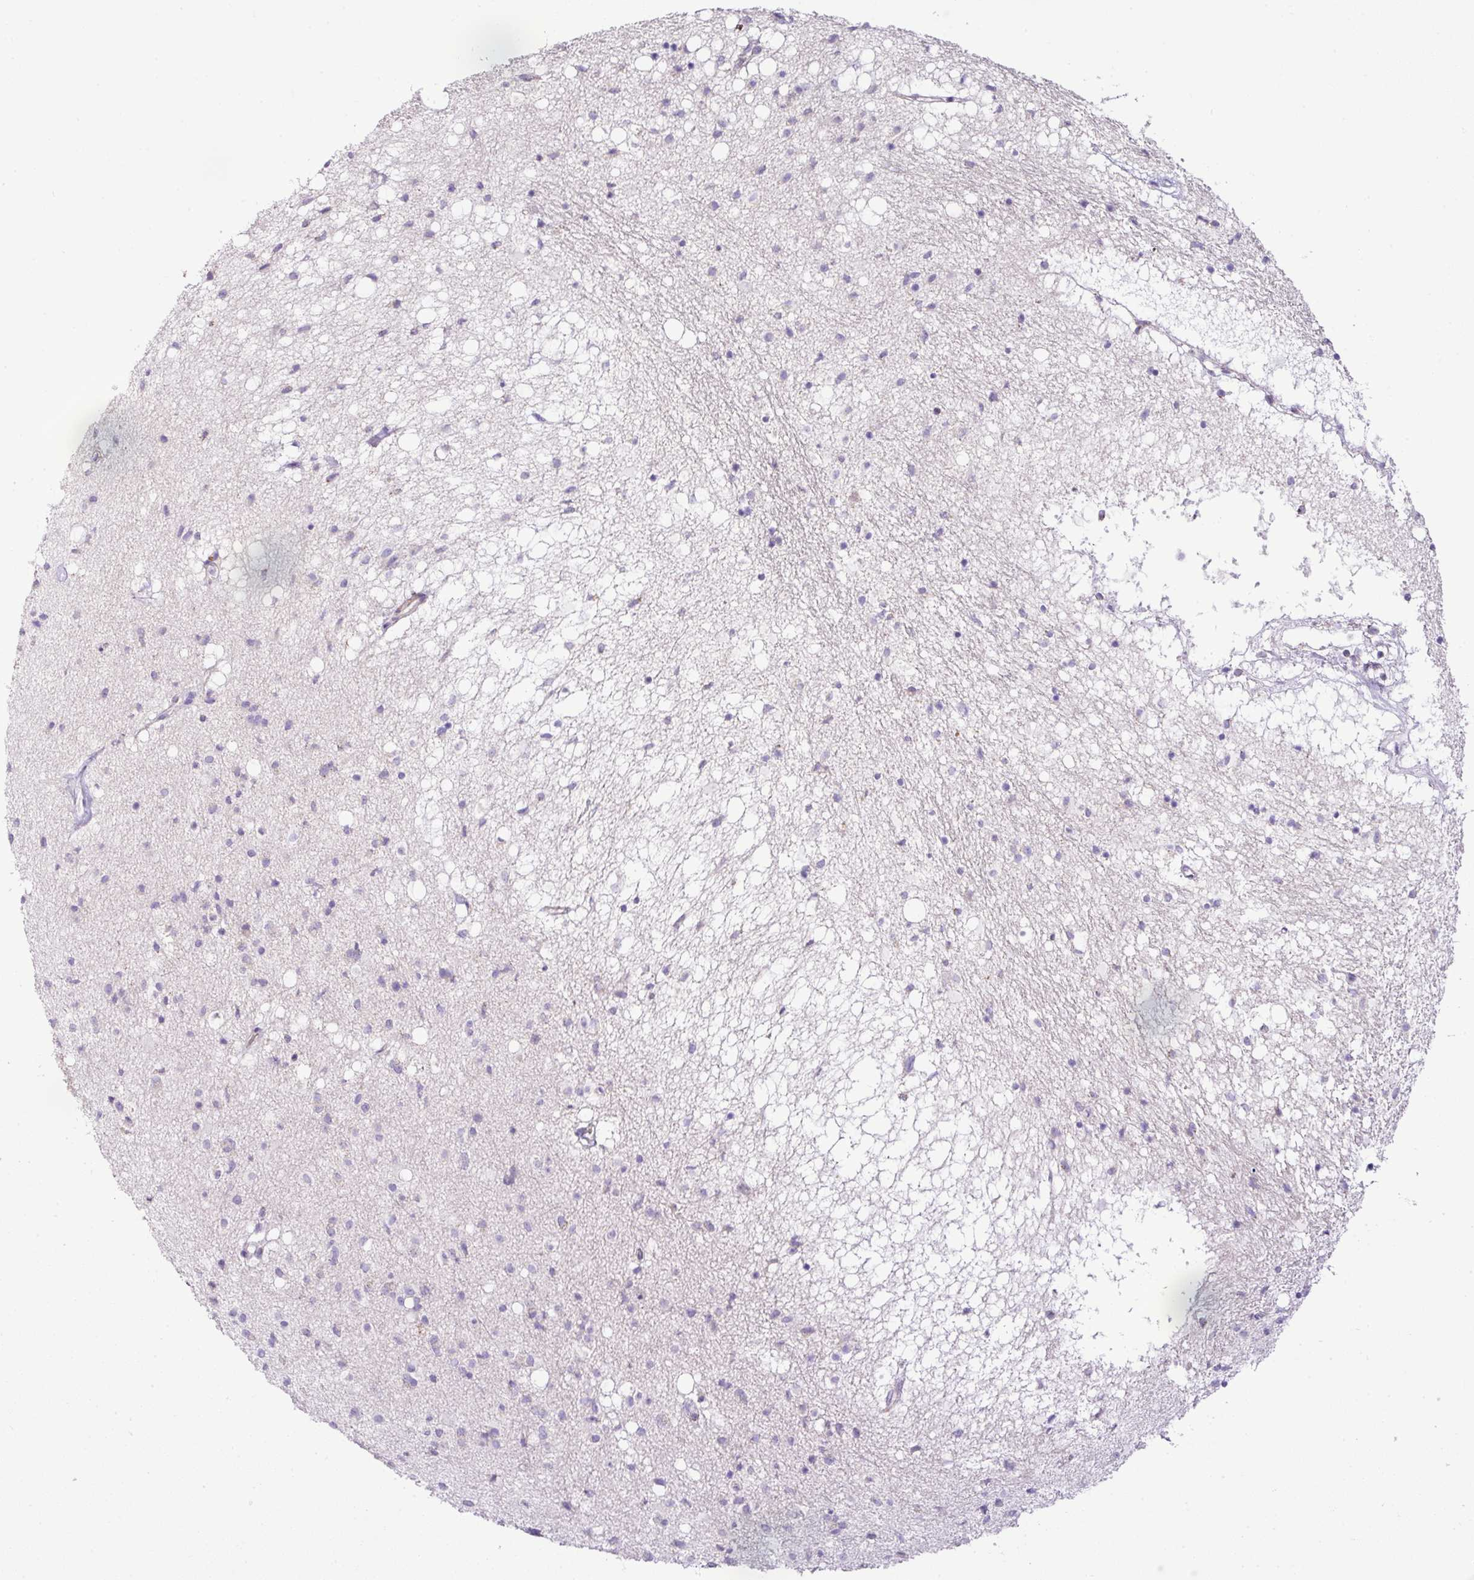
{"staining": {"intensity": "negative", "quantity": "none", "location": "none"}, "tissue": "caudate", "cell_type": "Glial cells", "image_type": "normal", "snomed": [{"axis": "morphology", "description": "Normal tissue, NOS"}, {"axis": "topography", "description": "Lateral ventricle wall"}], "caption": "This is an IHC photomicrograph of unremarkable human caudate. There is no expression in glial cells.", "gene": "PGAP4", "patient": {"sex": "male", "age": 58}}